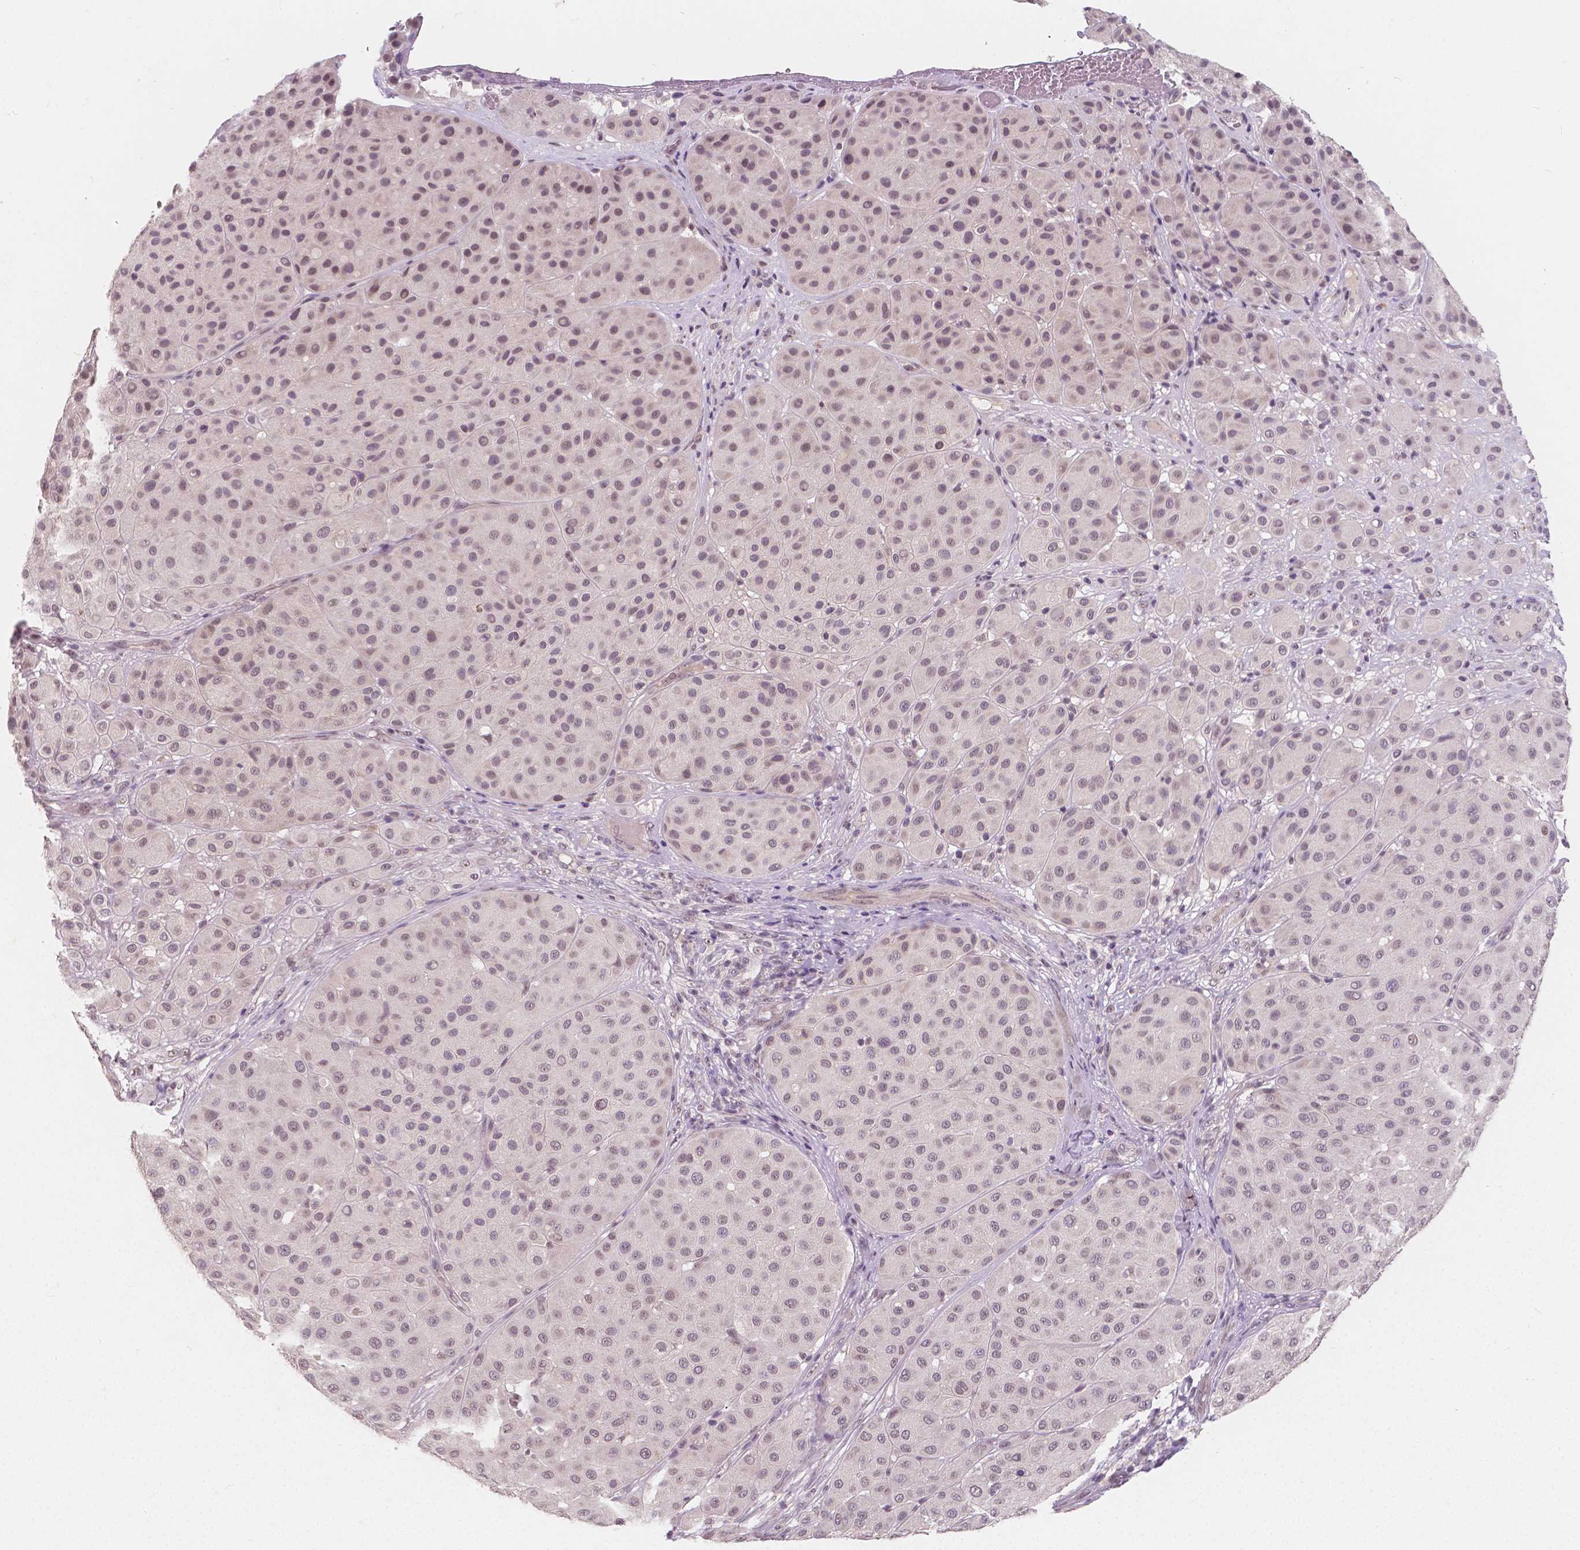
{"staining": {"intensity": "weak", "quantity": "25%-75%", "location": "nuclear"}, "tissue": "melanoma", "cell_type": "Tumor cells", "image_type": "cancer", "snomed": [{"axis": "morphology", "description": "Malignant melanoma, Metastatic site"}, {"axis": "topography", "description": "Smooth muscle"}], "caption": "Melanoma stained for a protein displays weak nuclear positivity in tumor cells.", "gene": "NOLC1", "patient": {"sex": "male", "age": 41}}